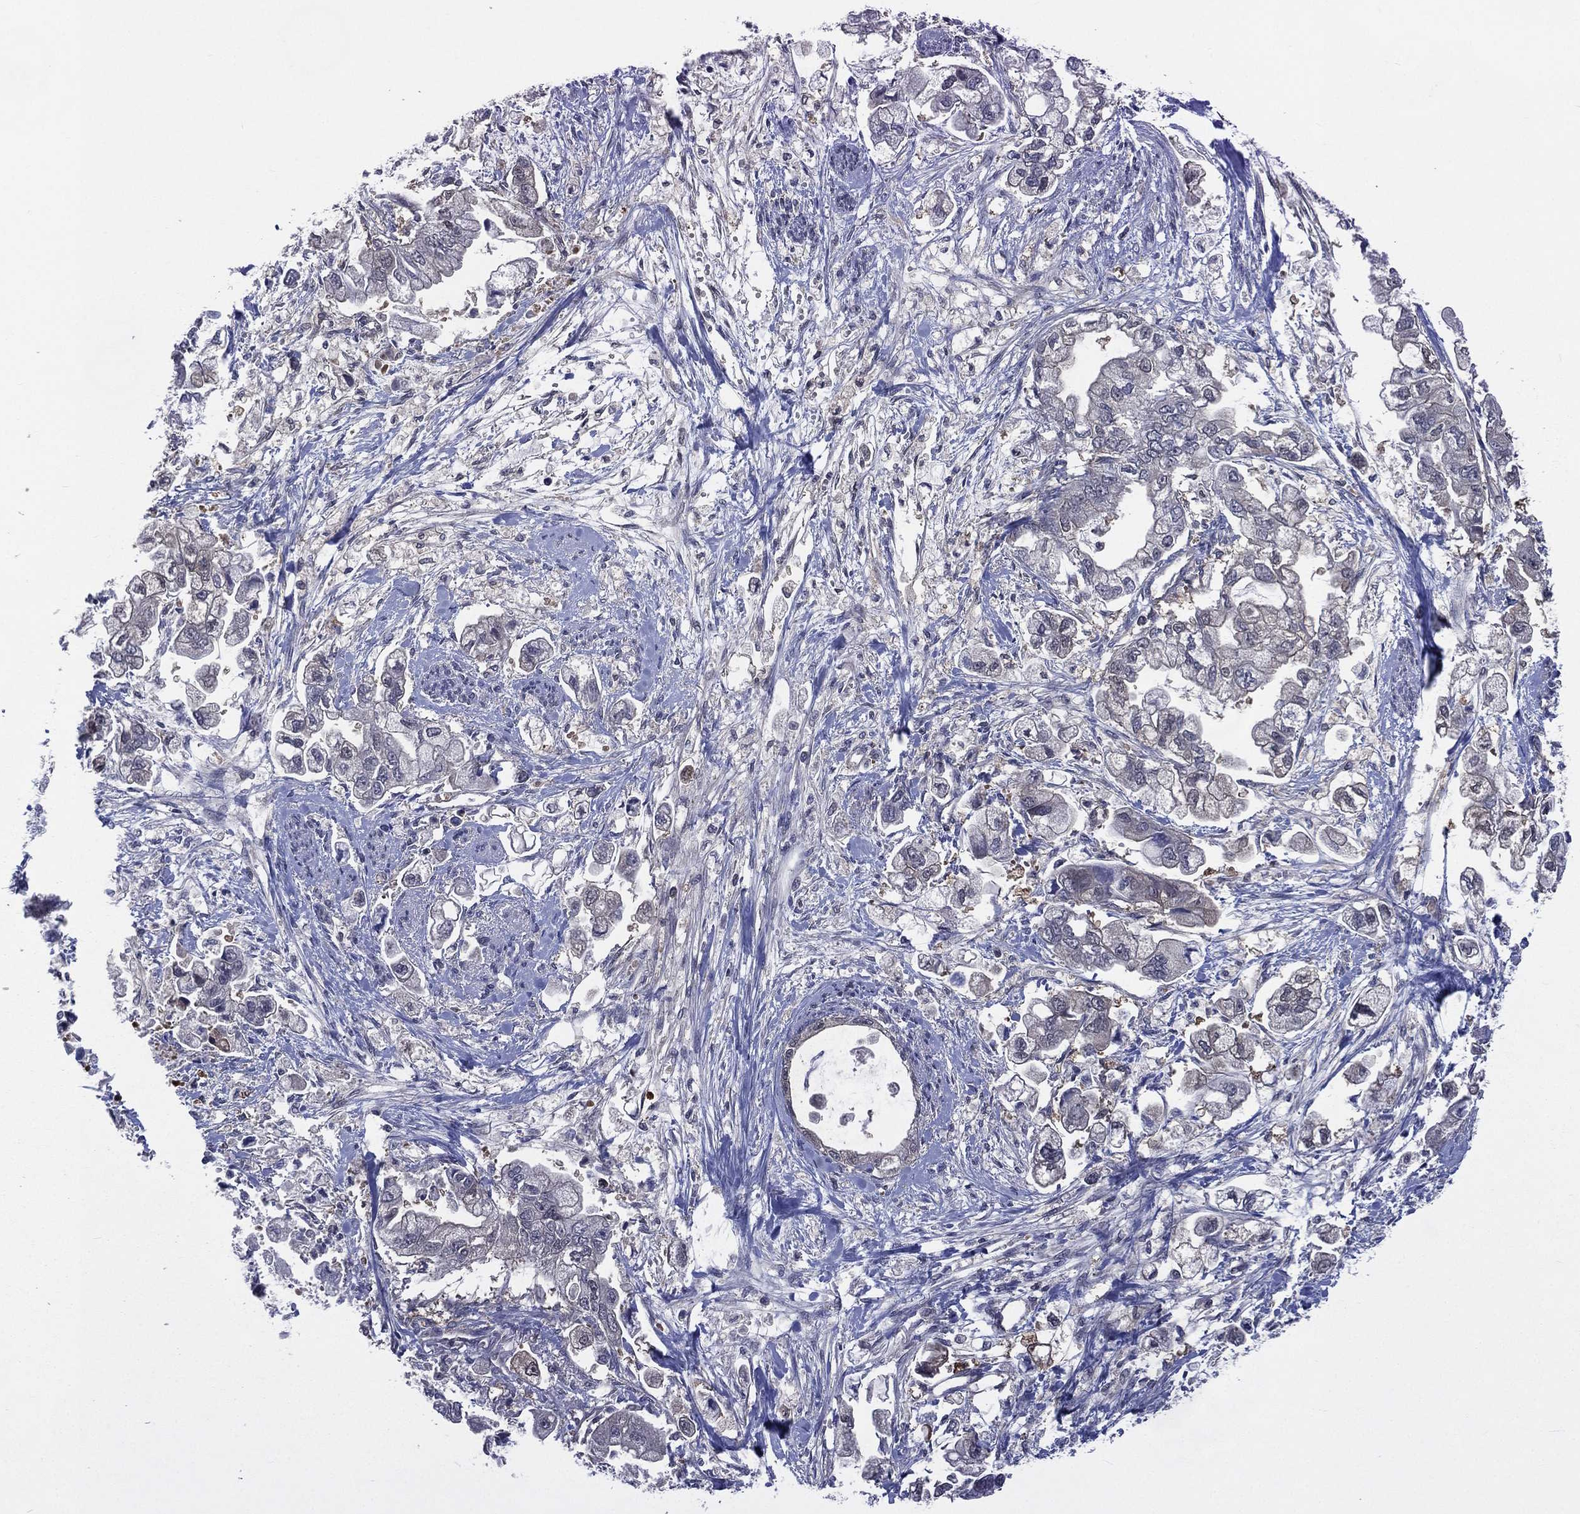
{"staining": {"intensity": "negative", "quantity": "none", "location": "none"}, "tissue": "stomach cancer", "cell_type": "Tumor cells", "image_type": "cancer", "snomed": [{"axis": "morphology", "description": "Normal tissue, NOS"}, {"axis": "morphology", "description": "Adenocarcinoma, NOS"}, {"axis": "topography", "description": "Stomach"}], "caption": "Stomach cancer (adenocarcinoma) stained for a protein using immunohistochemistry reveals no positivity tumor cells.", "gene": "MTAP", "patient": {"sex": "male", "age": 62}}